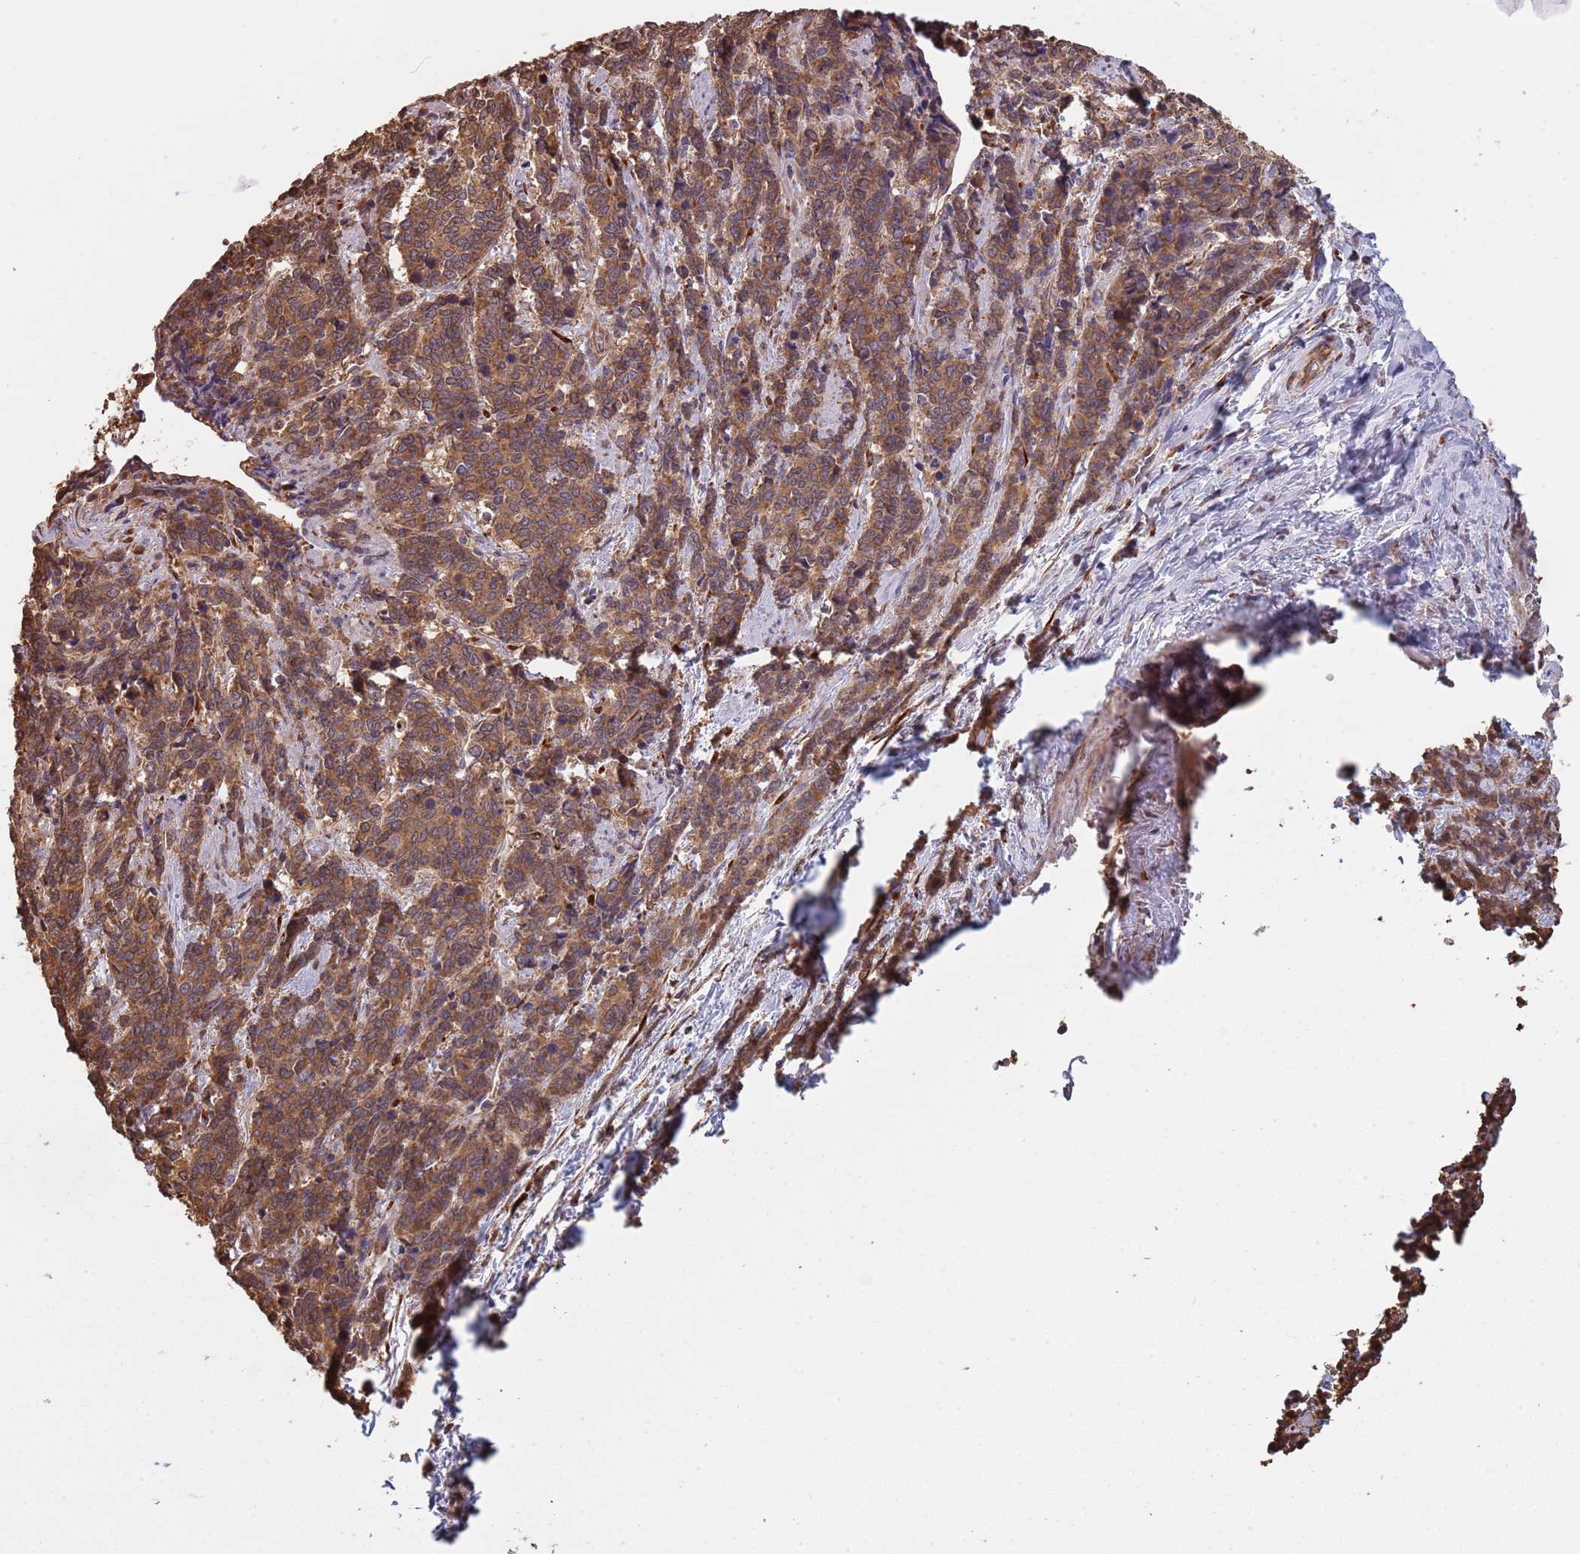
{"staining": {"intensity": "moderate", "quantity": ">75%", "location": "cytoplasmic/membranous"}, "tissue": "cervical cancer", "cell_type": "Tumor cells", "image_type": "cancer", "snomed": [{"axis": "morphology", "description": "Squamous cell carcinoma, NOS"}, {"axis": "topography", "description": "Cervix"}], "caption": "Immunohistochemistry of human squamous cell carcinoma (cervical) reveals medium levels of moderate cytoplasmic/membranous staining in approximately >75% of tumor cells. (IHC, brightfield microscopy, high magnification).", "gene": "COG4", "patient": {"sex": "female", "age": 60}}